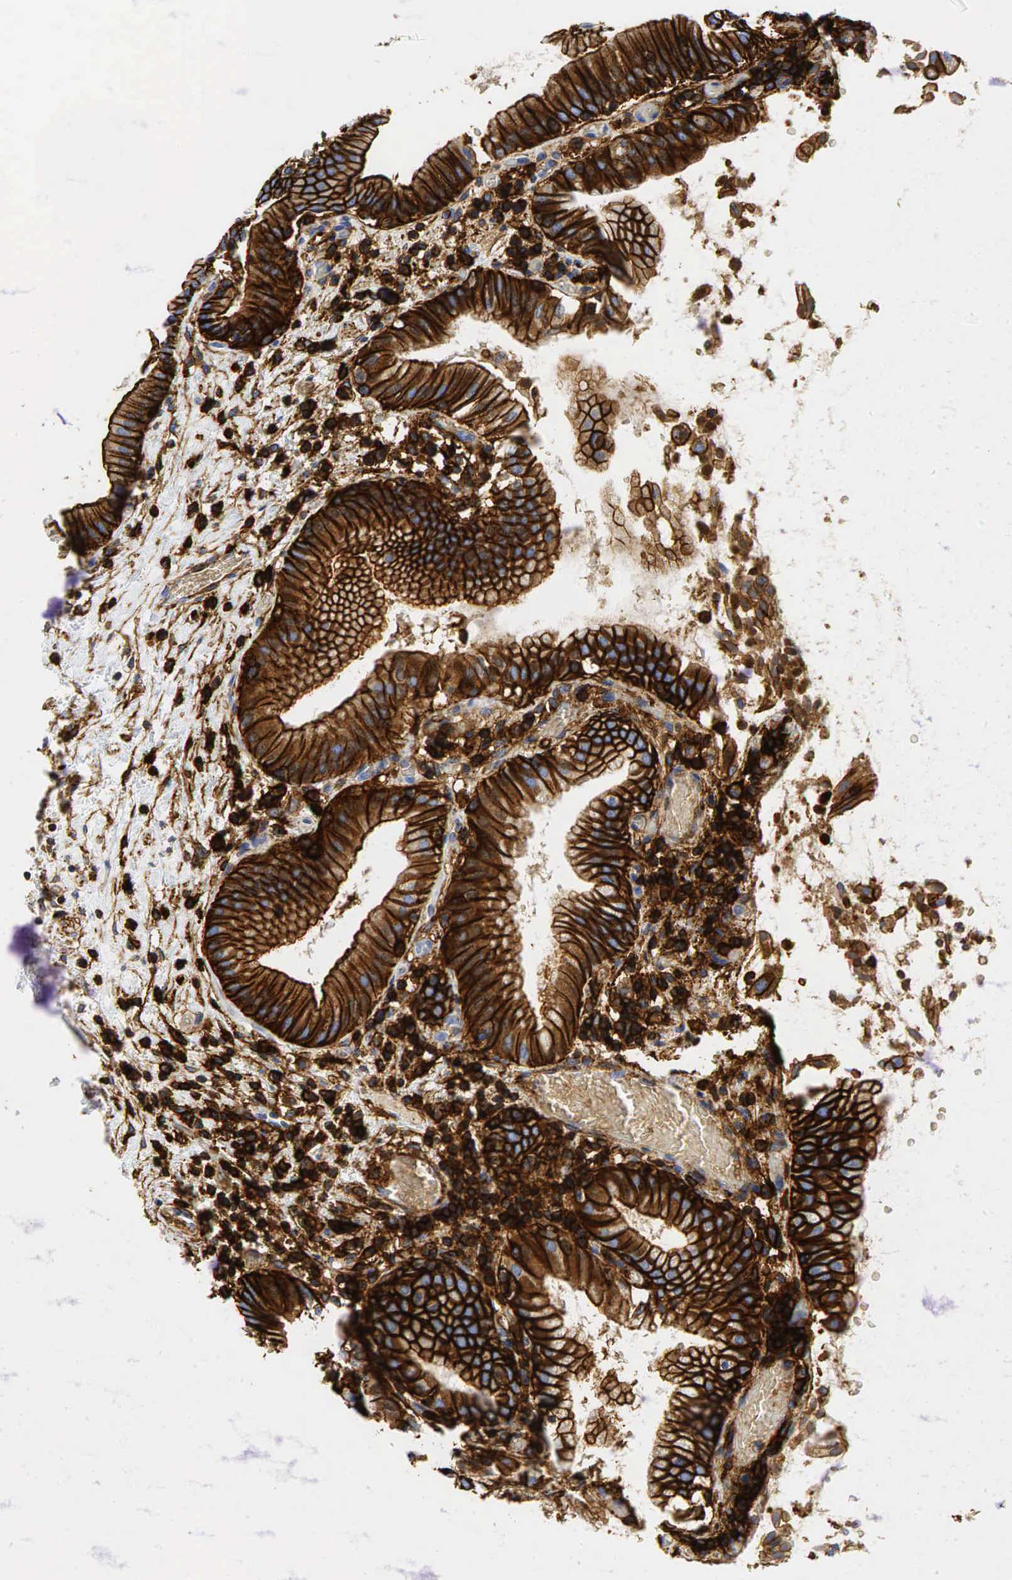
{"staining": {"intensity": "strong", "quantity": ">75%", "location": "cytoplasmic/membranous"}, "tissue": "gallbladder", "cell_type": "Glandular cells", "image_type": "normal", "snomed": [{"axis": "morphology", "description": "Normal tissue, NOS"}, {"axis": "topography", "description": "Gallbladder"}], "caption": "About >75% of glandular cells in unremarkable human gallbladder reveal strong cytoplasmic/membranous protein positivity as visualized by brown immunohistochemical staining.", "gene": "CD44", "patient": {"sex": "male", "age": 73}}